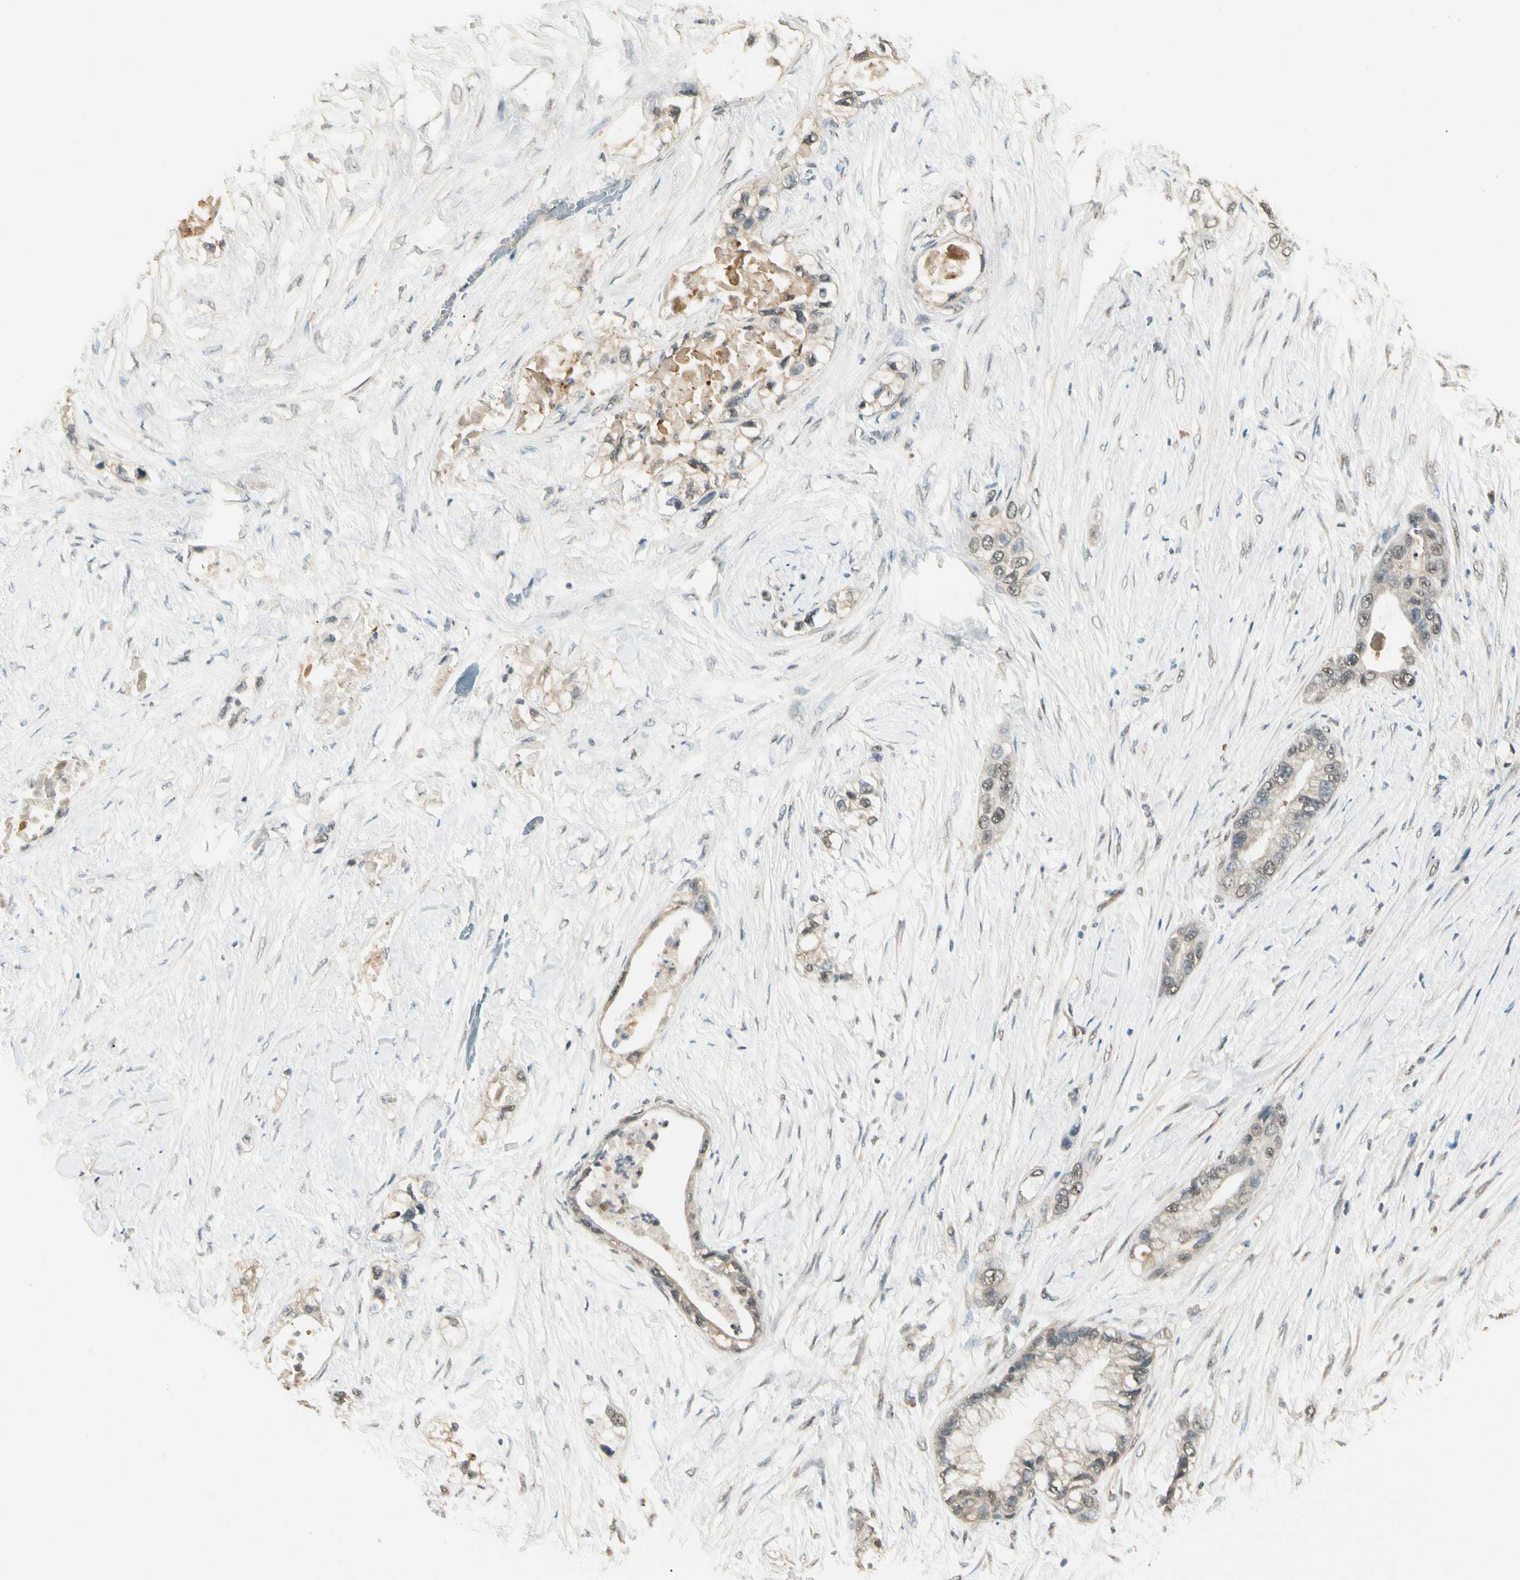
{"staining": {"intensity": "weak", "quantity": ">75%", "location": "cytoplasmic/membranous"}, "tissue": "pancreatic cancer", "cell_type": "Tumor cells", "image_type": "cancer", "snomed": [{"axis": "morphology", "description": "Adenocarcinoma, NOS"}, {"axis": "topography", "description": "Pancreas"}], "caption": "Weak cytoplasmic/membranous positivity is identified in approximately >75% of tumor cells in pancreatic cancer. (DAB (3,3'-diaminobenzidine) IHC with brightfield microscopy, high magnification).", "gene": "SGCA", "patient": {"sex": "female", "age": 70}}